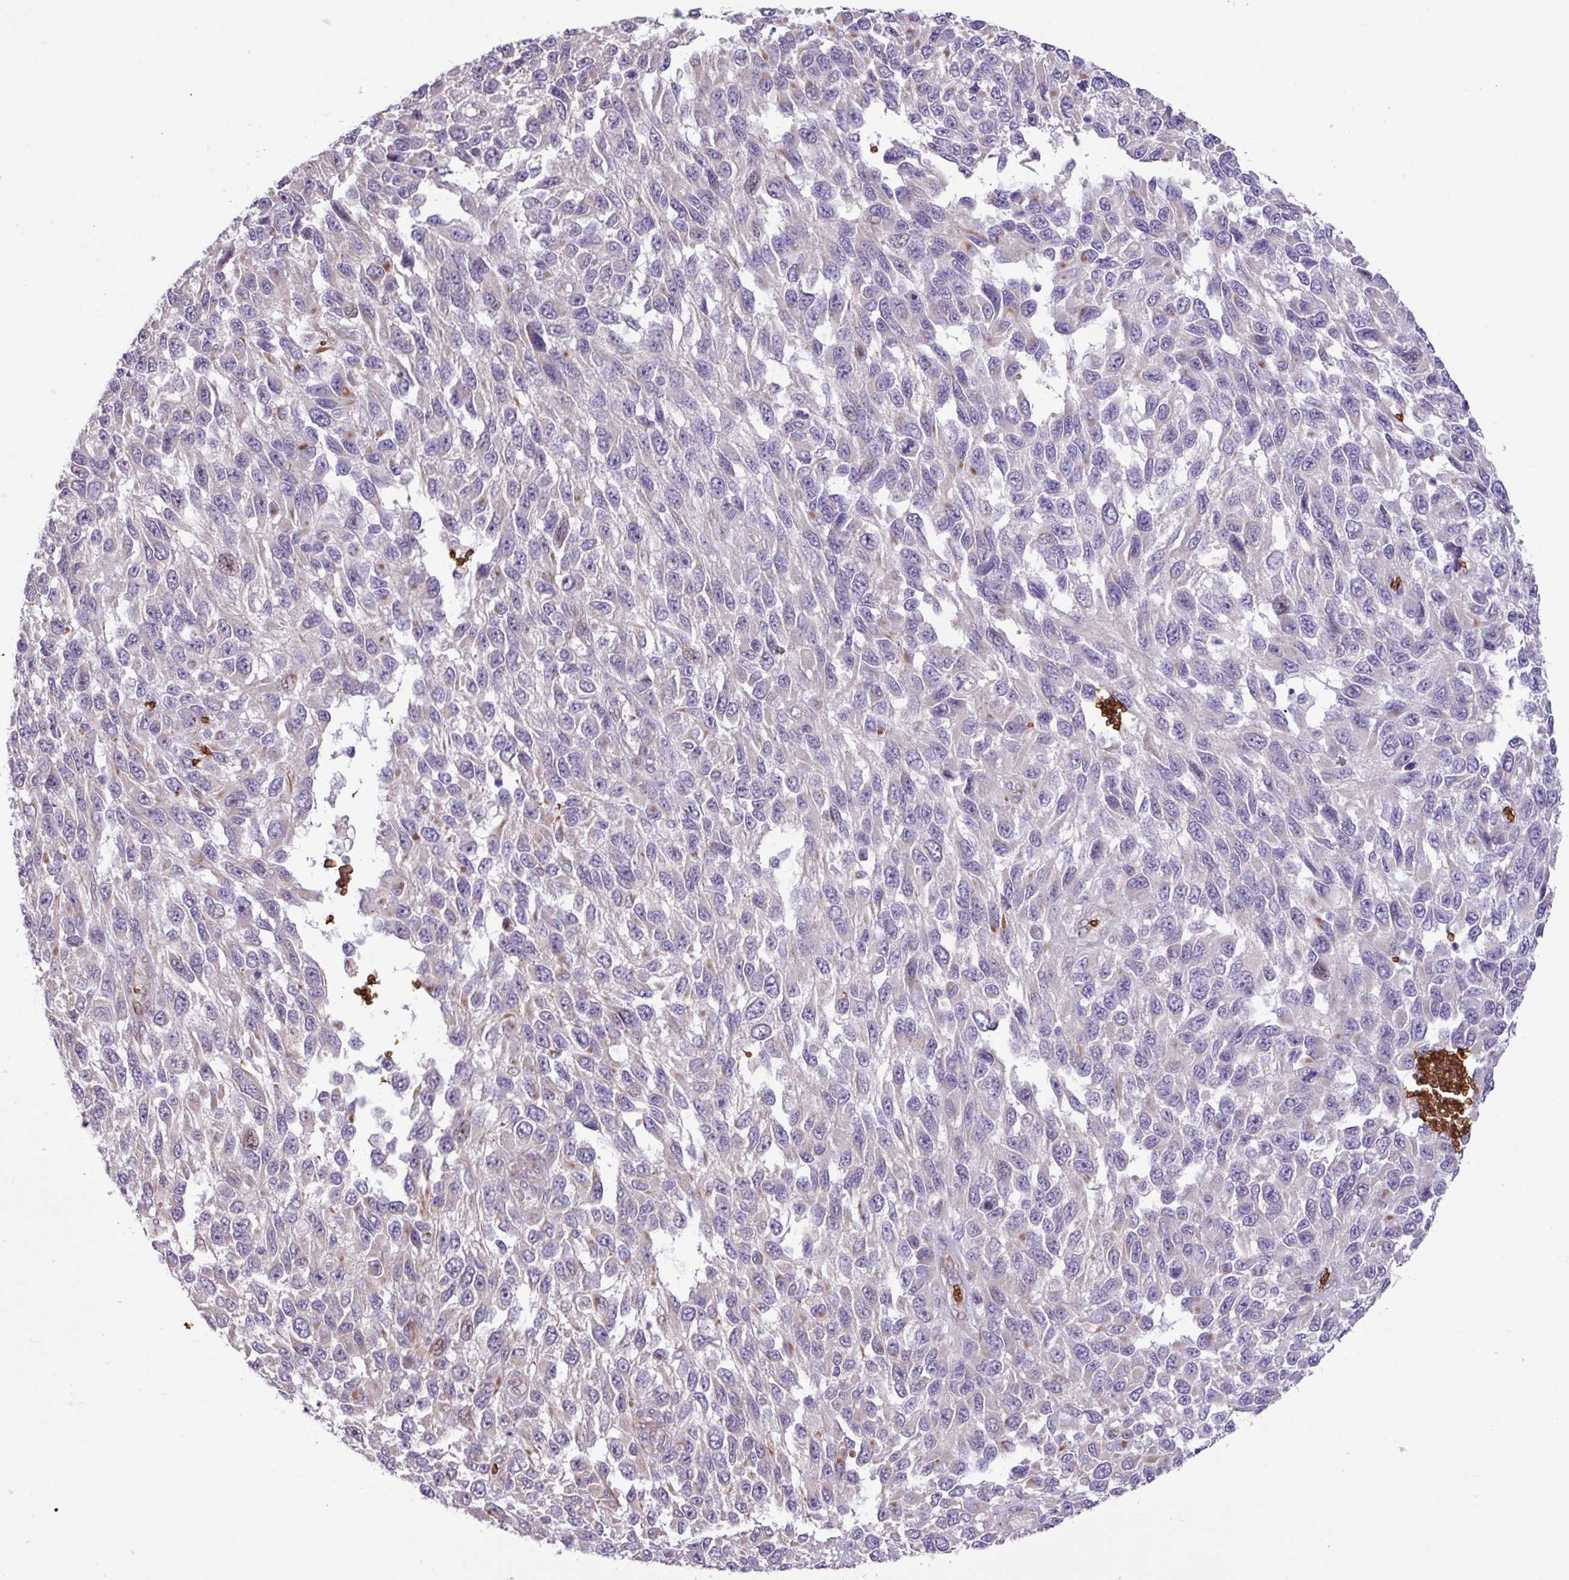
{"staining": {"intensity": "negative", "quantity": "none", "location": "none"}, "tissue": "melanoma", "cell_type": "Tumor cells", "image_type": "cancer", "snomed": [{"axis": "morphology", "description": "Malignant melanoma, NOS"}, {"axis": "topography", "description": "Skin"}], "caption": "This is an immunohistochemistry (IHC) photomicrograph of malignant melanoma. There is no staining in tumor cells.", "gene": "RAD21L1", "patient": {"sex": "female", "age": 96}}